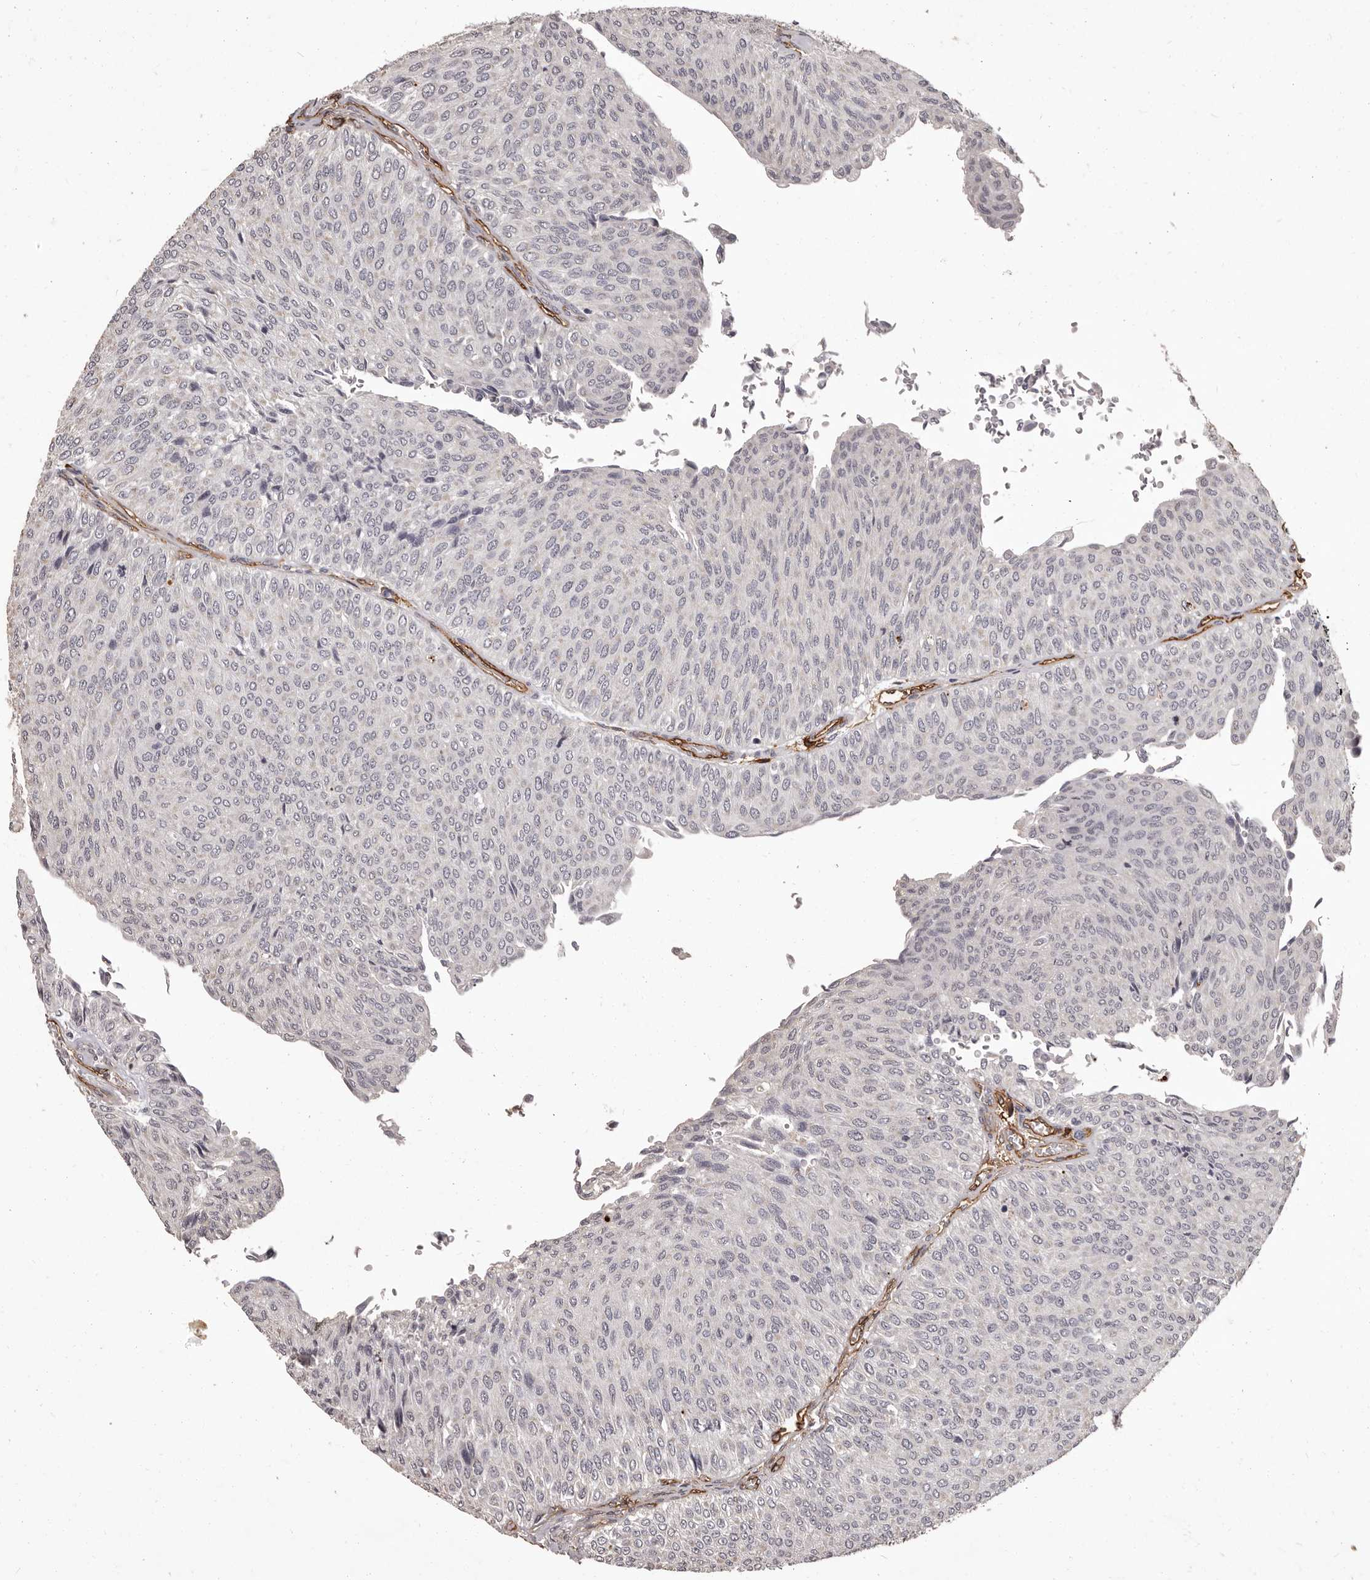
{"staining": {"intensity": "negative", "quantity": "none", "location": "none"}, "tissue": "urothelial cancer", "cell_type": "Tumor cells", "image_type": "cancer", "snomed": [{"axis": "morphology", "description": "Urothelial carcinoma, Low grade"}, {"axis": "topography", "description": "Urinary bladder"}], "caption": "High power microscopy image of an immunohistochemistry photomicrograph of low-grade urothelial carcinoma, revealing no significant expression in tumor cells.", "gene": "GPR78", "patient": {"sex": "male", "age": 78}}